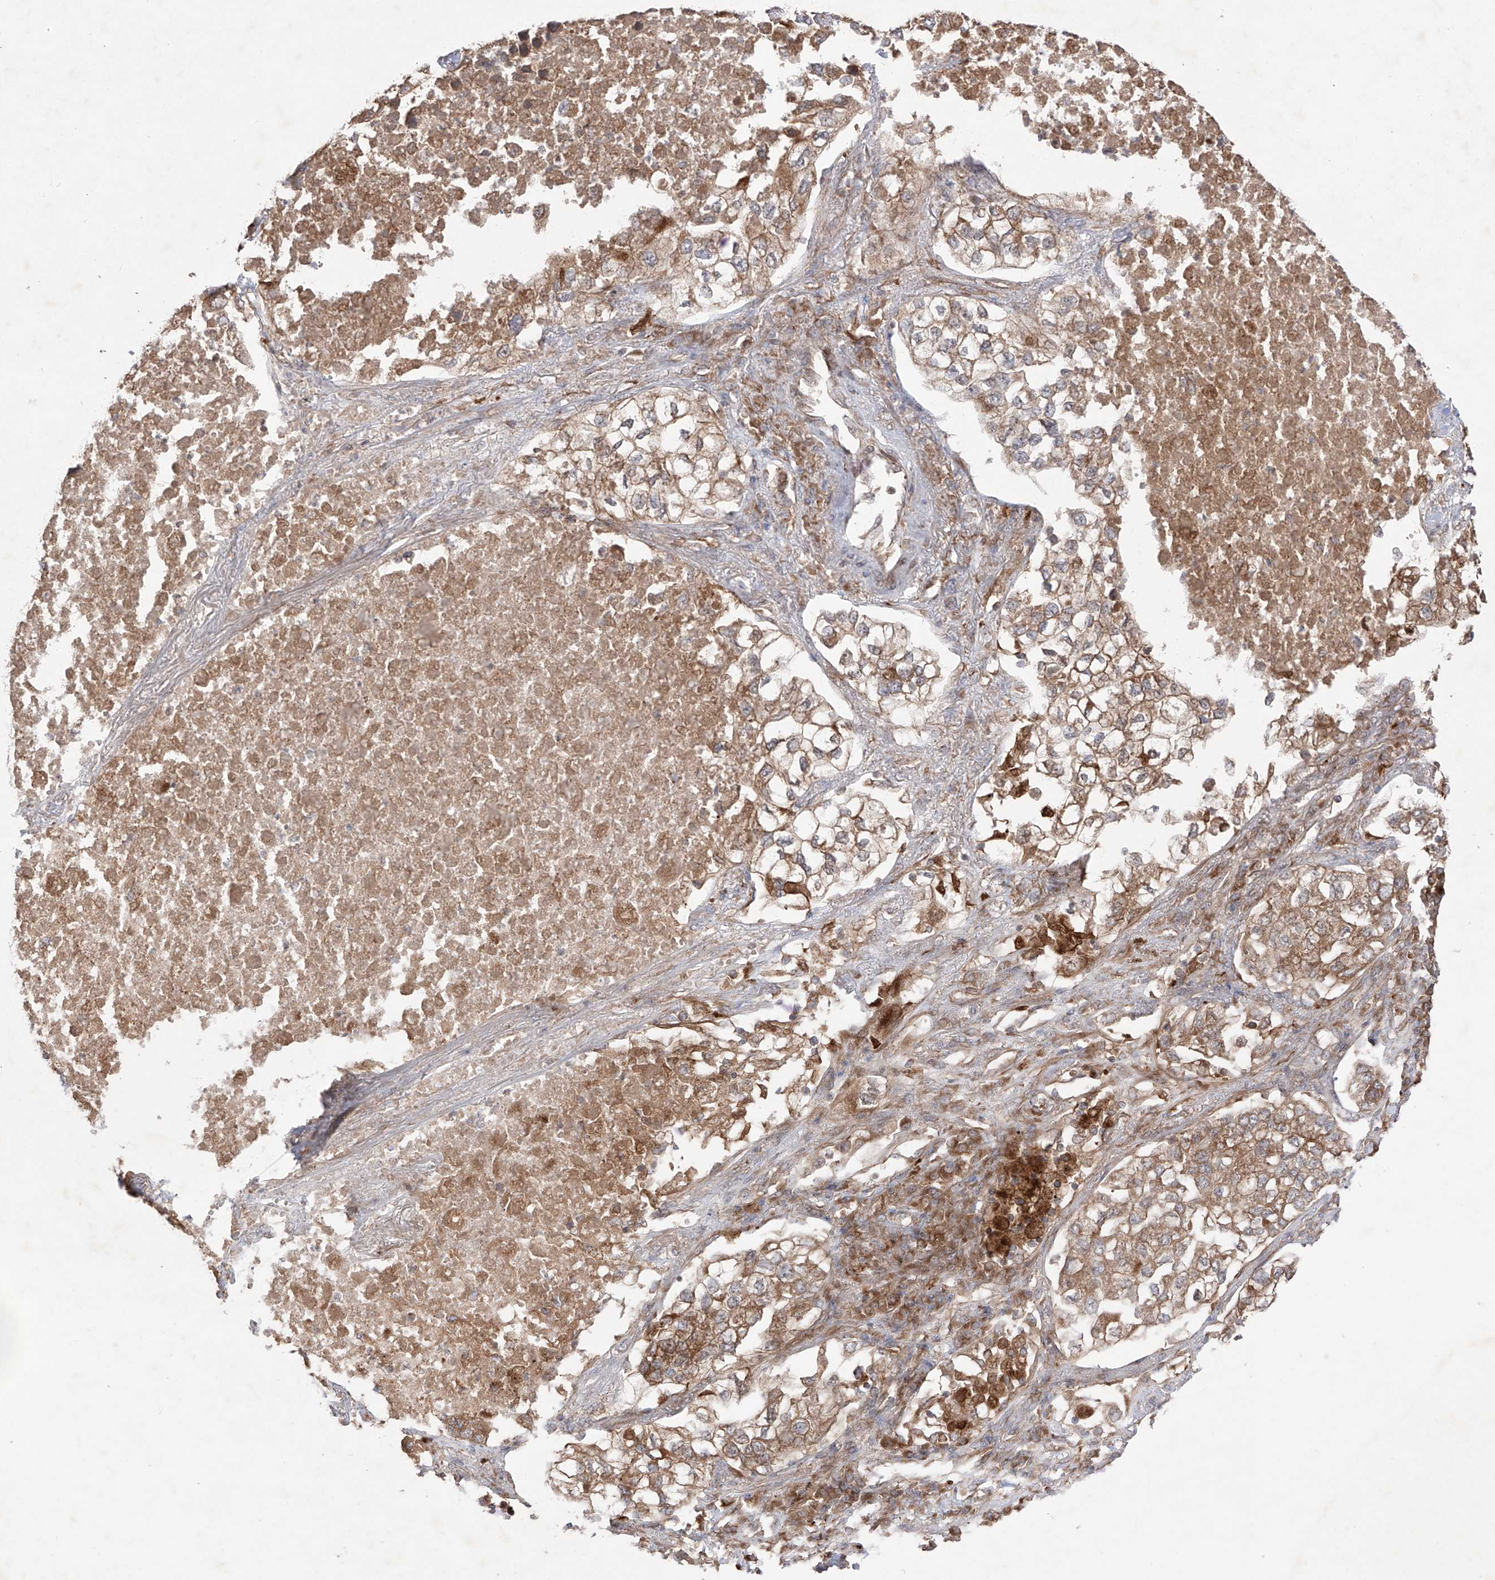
{"staining": {"intensity": "moderate", "quantity": ">75%", "location": "cytoplasmic/membranous"}, "tissue": "lung cancer", "cell_type": "Tumor cells", "image_type": "cancer", "snomed": [{"axis": "morphology", "description": "Adenocarcinoma, NOS"}, {"axis": "topography", "description": "Lung"}], "caption": "There is medium levels of moderate cytoplasmic/membranous expression in tumor cells of lung adenocarcinoma, as demonstrated by immunohistochemical staining (brown color).", "gene": "YKT6", "patient": {"sex": "male", "age": 63}}